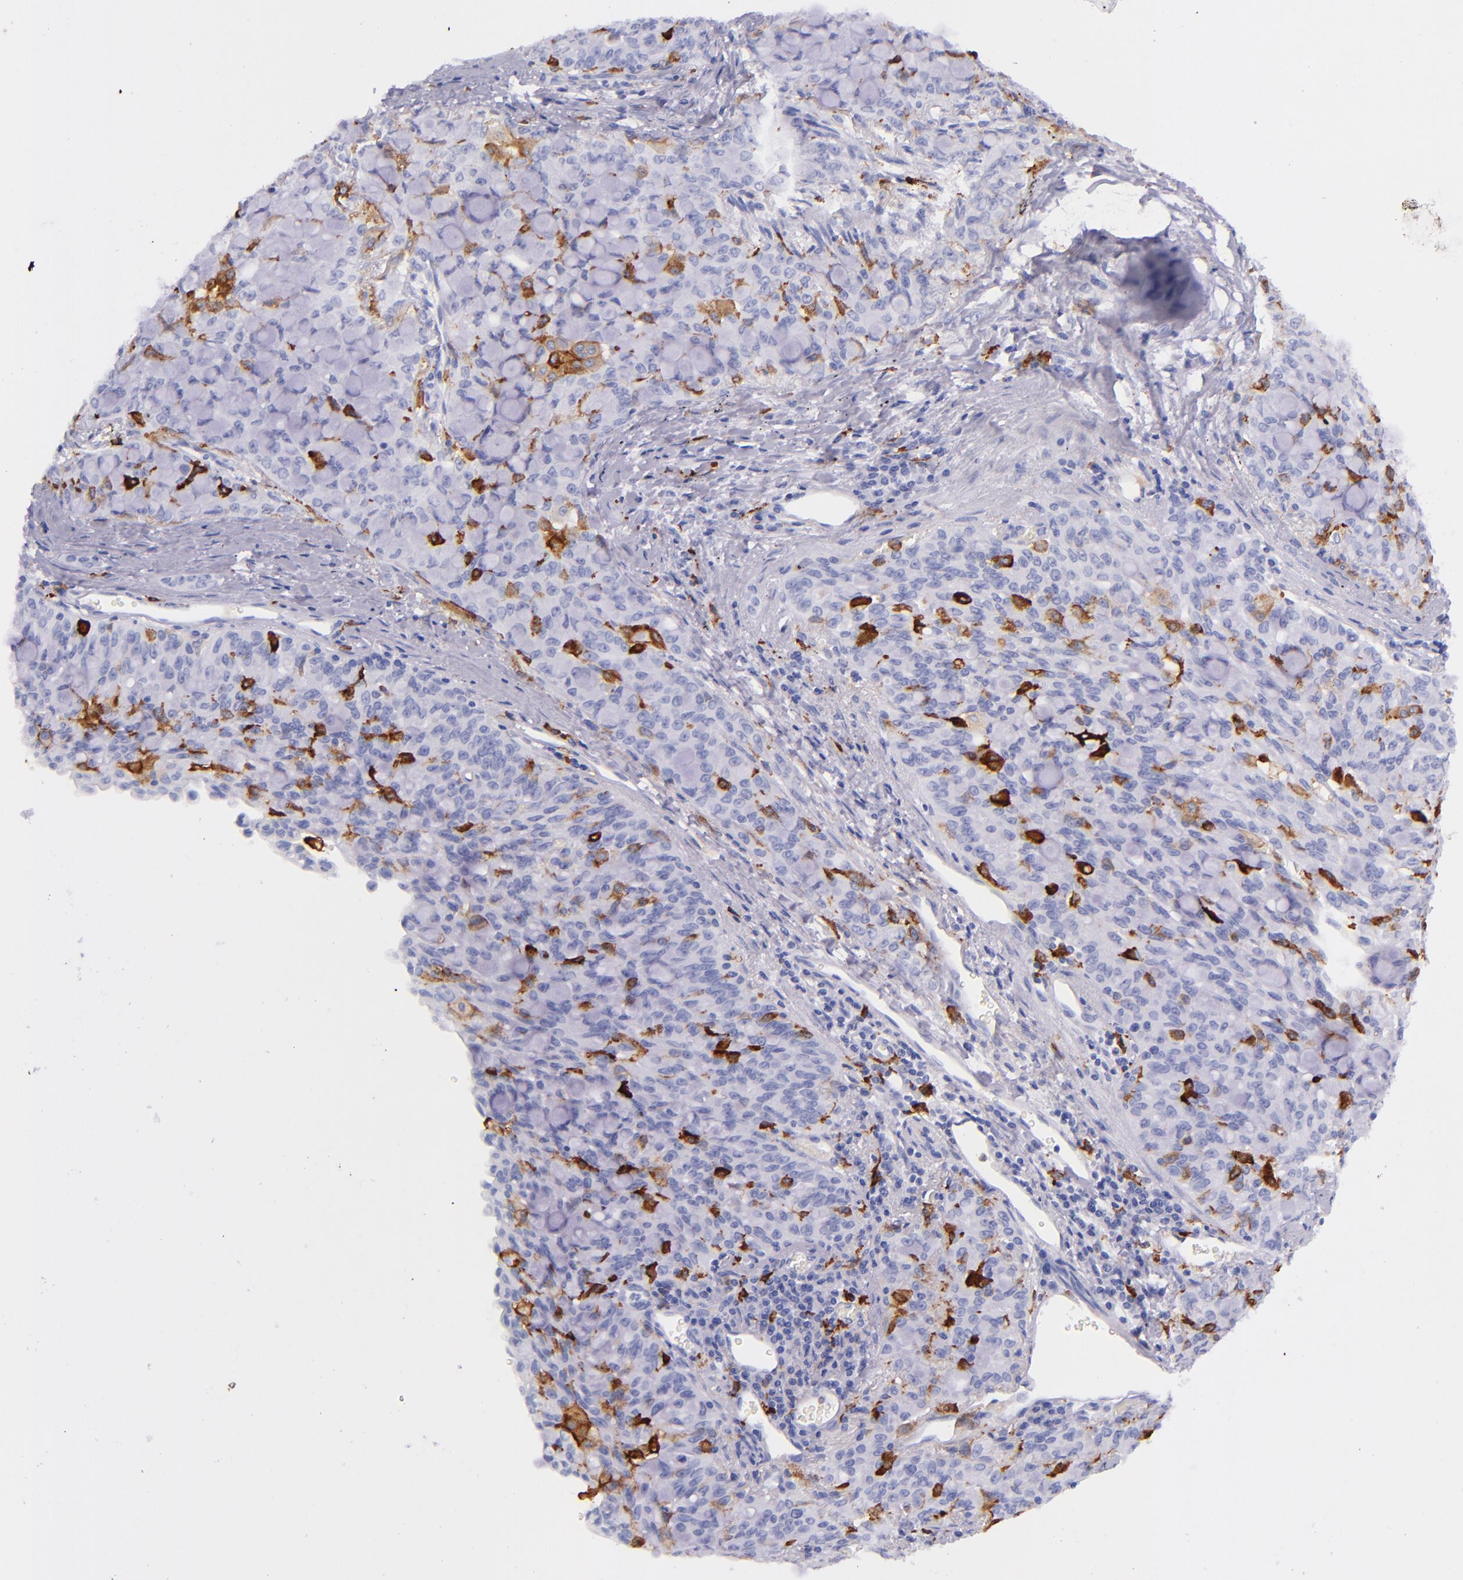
{"staining": {"intensity": "negative", "quantity": "none", "location": "none"}, "tissue": "lung cancer", "cell_type": "Tumor cells", "image_type": "cancer", "snomed": [{"axis": "morphology", "description": "Adenocarcinoma, NOS"}, {"axis": "topography", "description": "Lung"}], "caption": "This is a micrograph of immunohistochemistry staining of lung cancer, which shows no expression in tumor cells.", "gene": "CD163", "patient": {"sex": "female", "age": 44}}